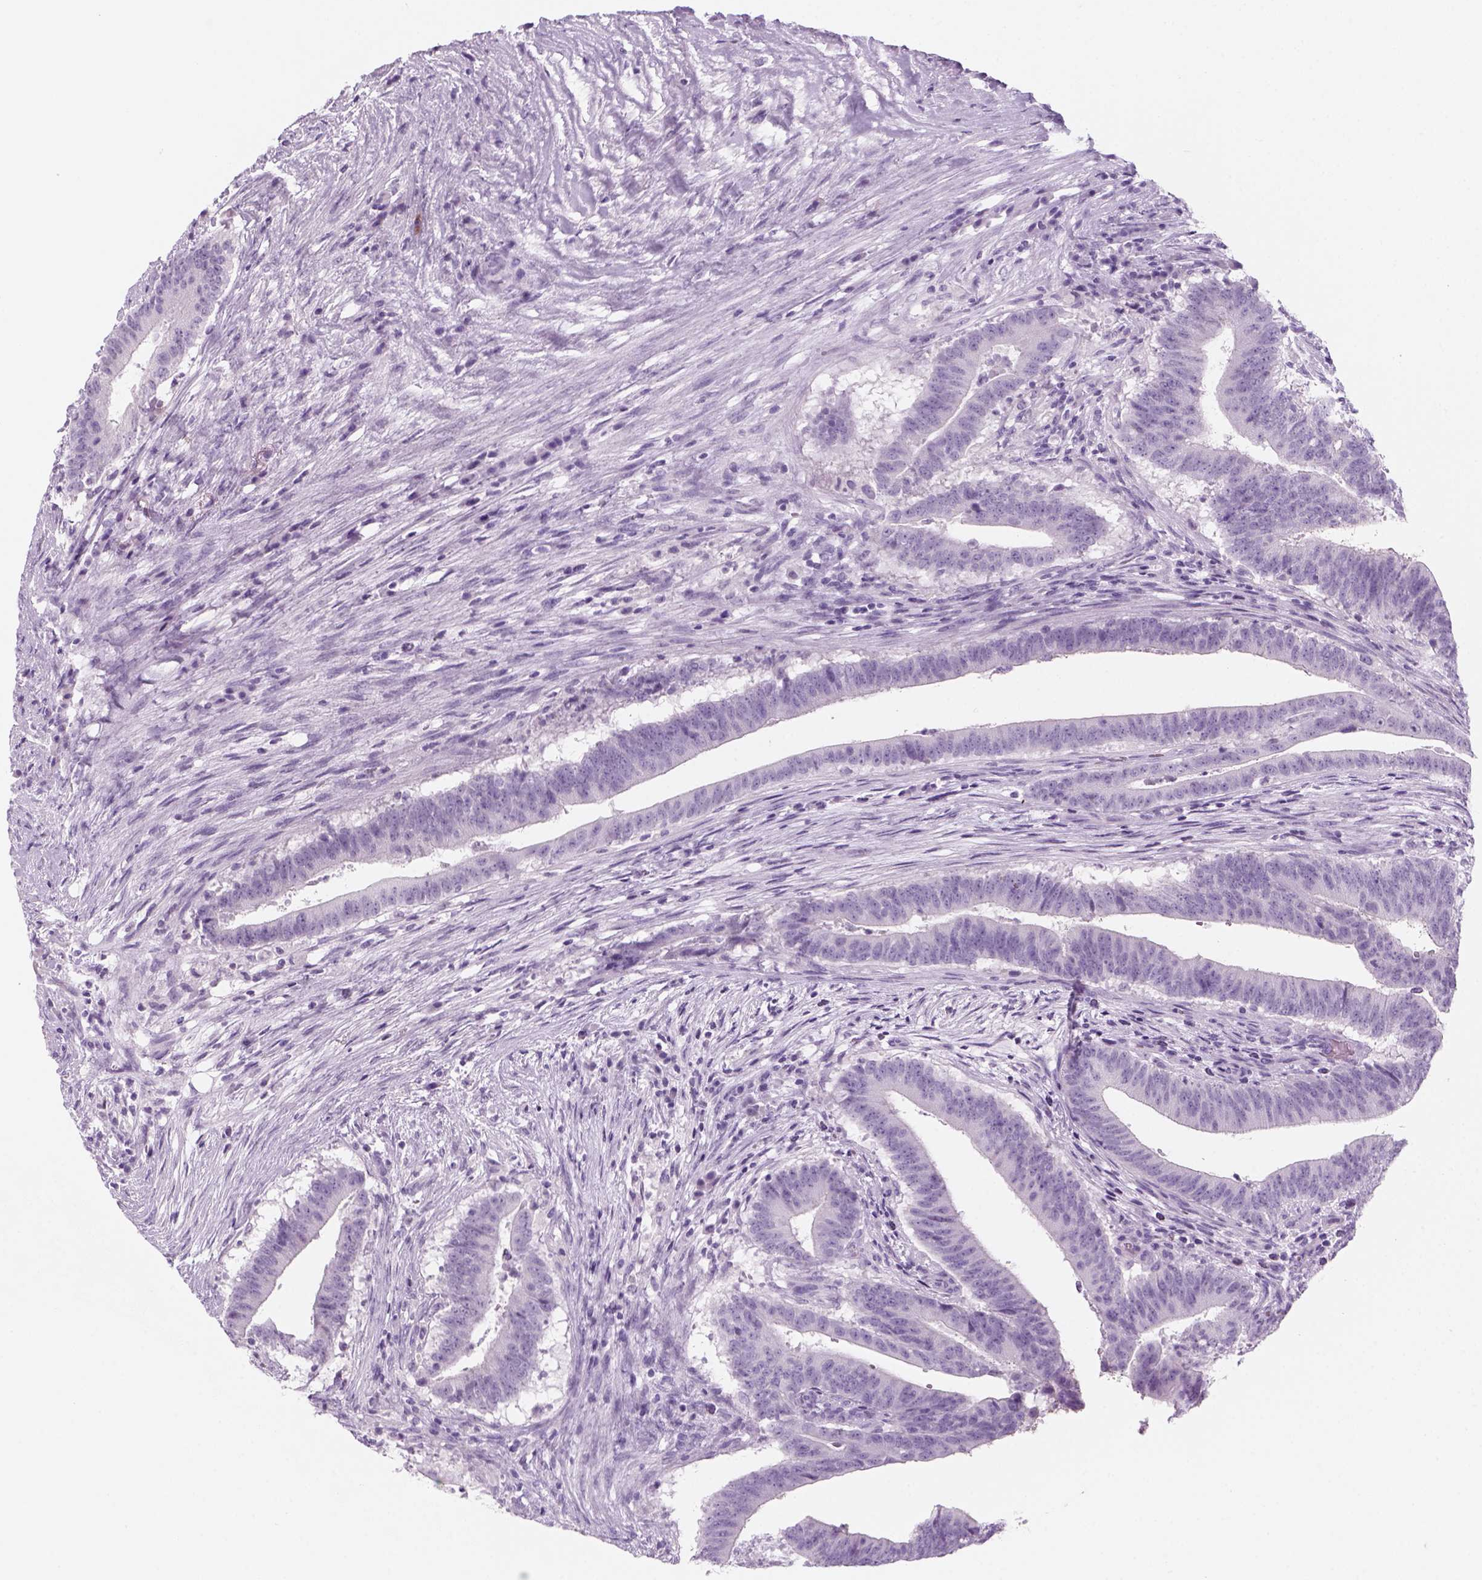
{"staining": {"intensity": "negative", "quantity": "none", "location": "none"}, "tissue": "colorectal cancer", "cell_type": "Tumor cells", "image_type": "cancer", "snomed": [{"axis": "morphology", "description": "Adenocarcinoma, NOS"}, {"axis": "topography", "description": "Colon"}], "caption": "Protein analysis of colorectal cancer (adenocarcinoma) displays no significant staining in tumor cells.", "gene": "KRTAP11-1", "patient": {"sex": "female", "age": 43}}